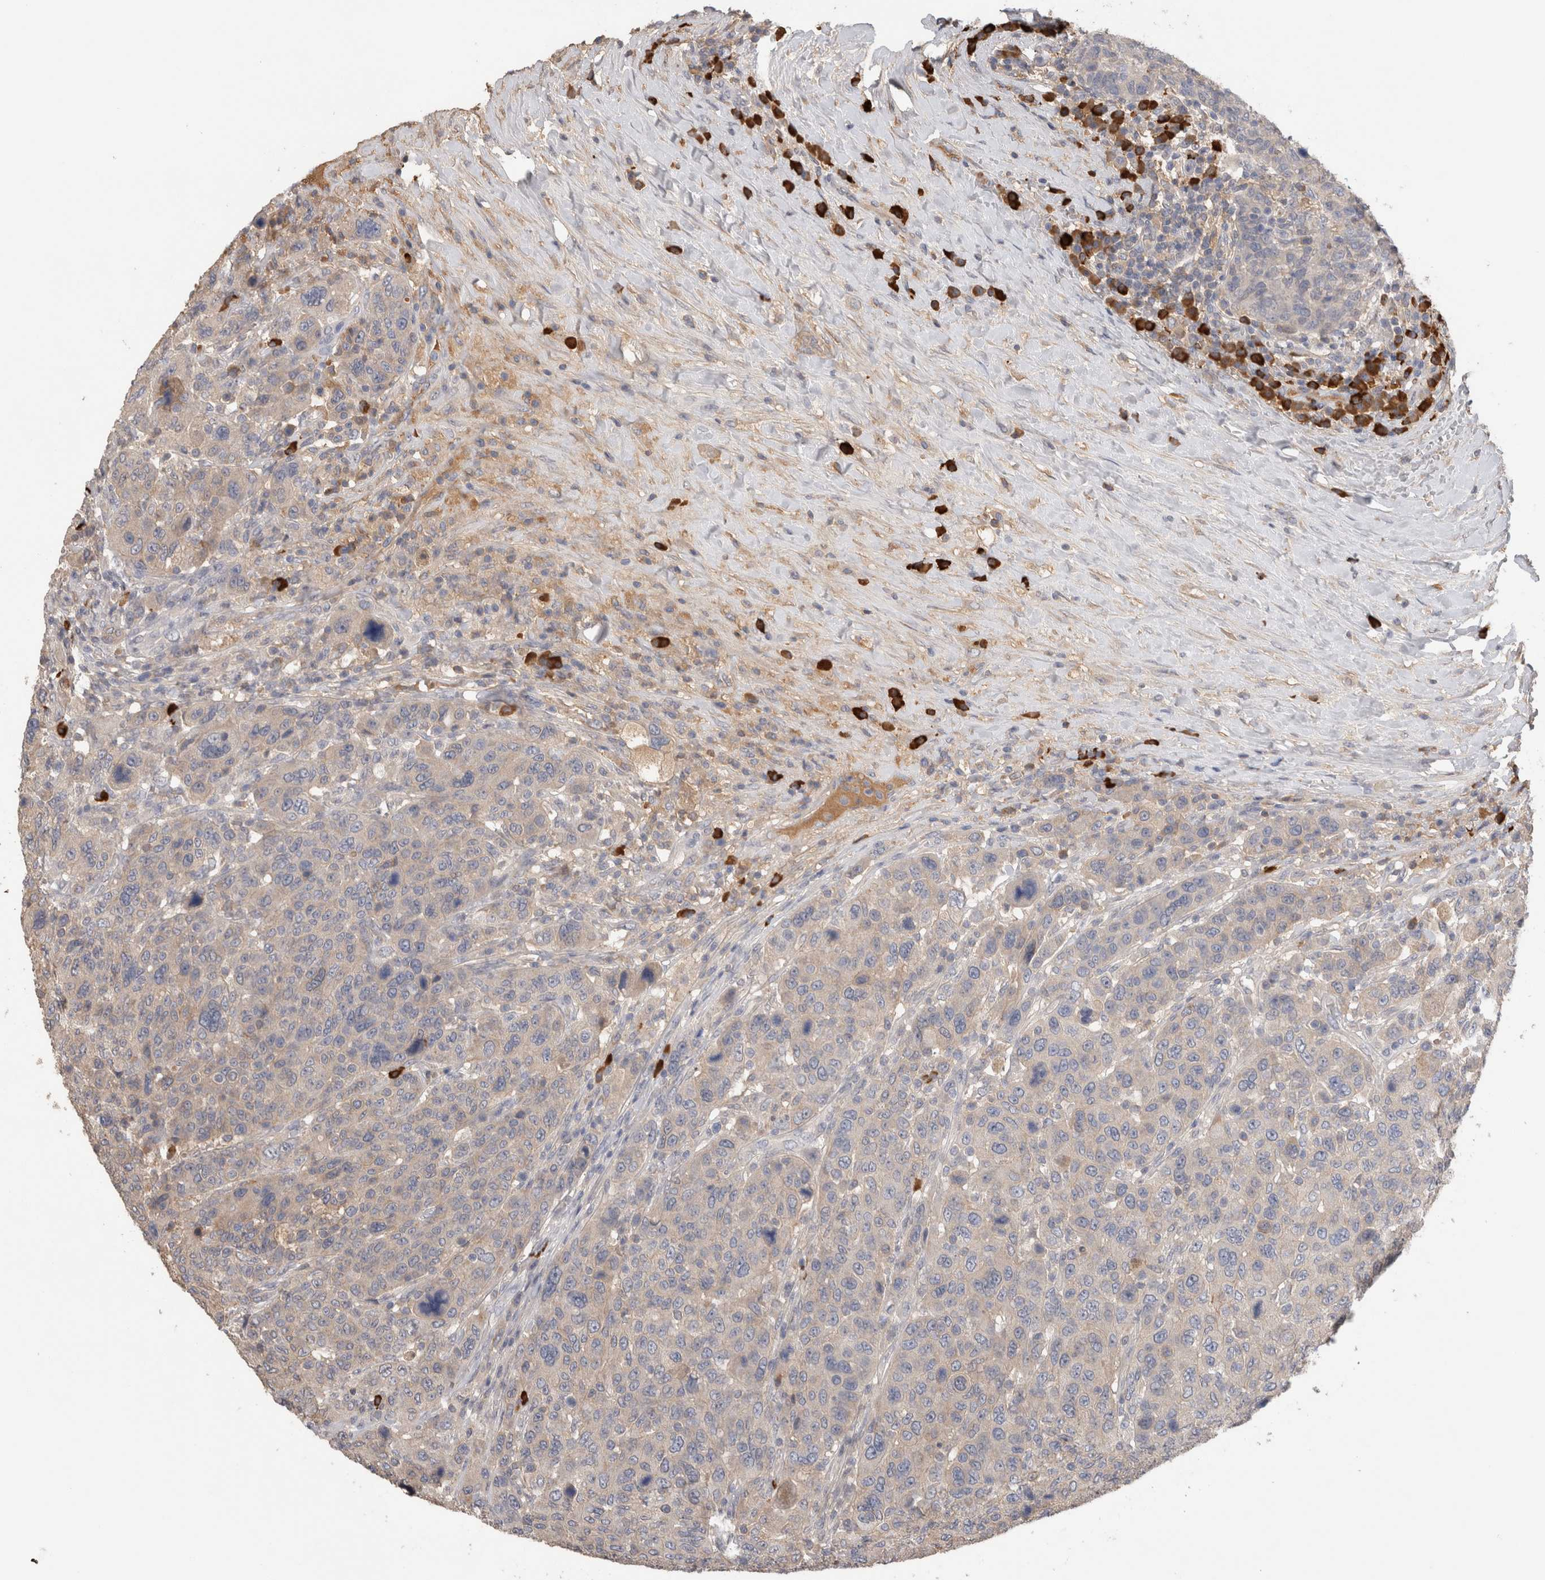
{"staining": {"intensity": "negative", "quantity": "none", "location": "none"}, "tissue": "breast cancer", "cell_type": "Tumor cells", "image_type": "cancer", "snomed": [{"axis": "morphology", "description": "Duct carcinoma"}, {"axis": "topography", "description": "Breast"}], "caption": "High power microscopy photomicrograph of an immunohistochemistry photomicrograph of invasive ductal carcinoma (breast), revealing no significant positivity in tumor cells. (Immunohistochemistry, brightfield microscopy, high magnification).", "gene": "PPP3CC", "patient": {"sex": "female", "age": 37}}